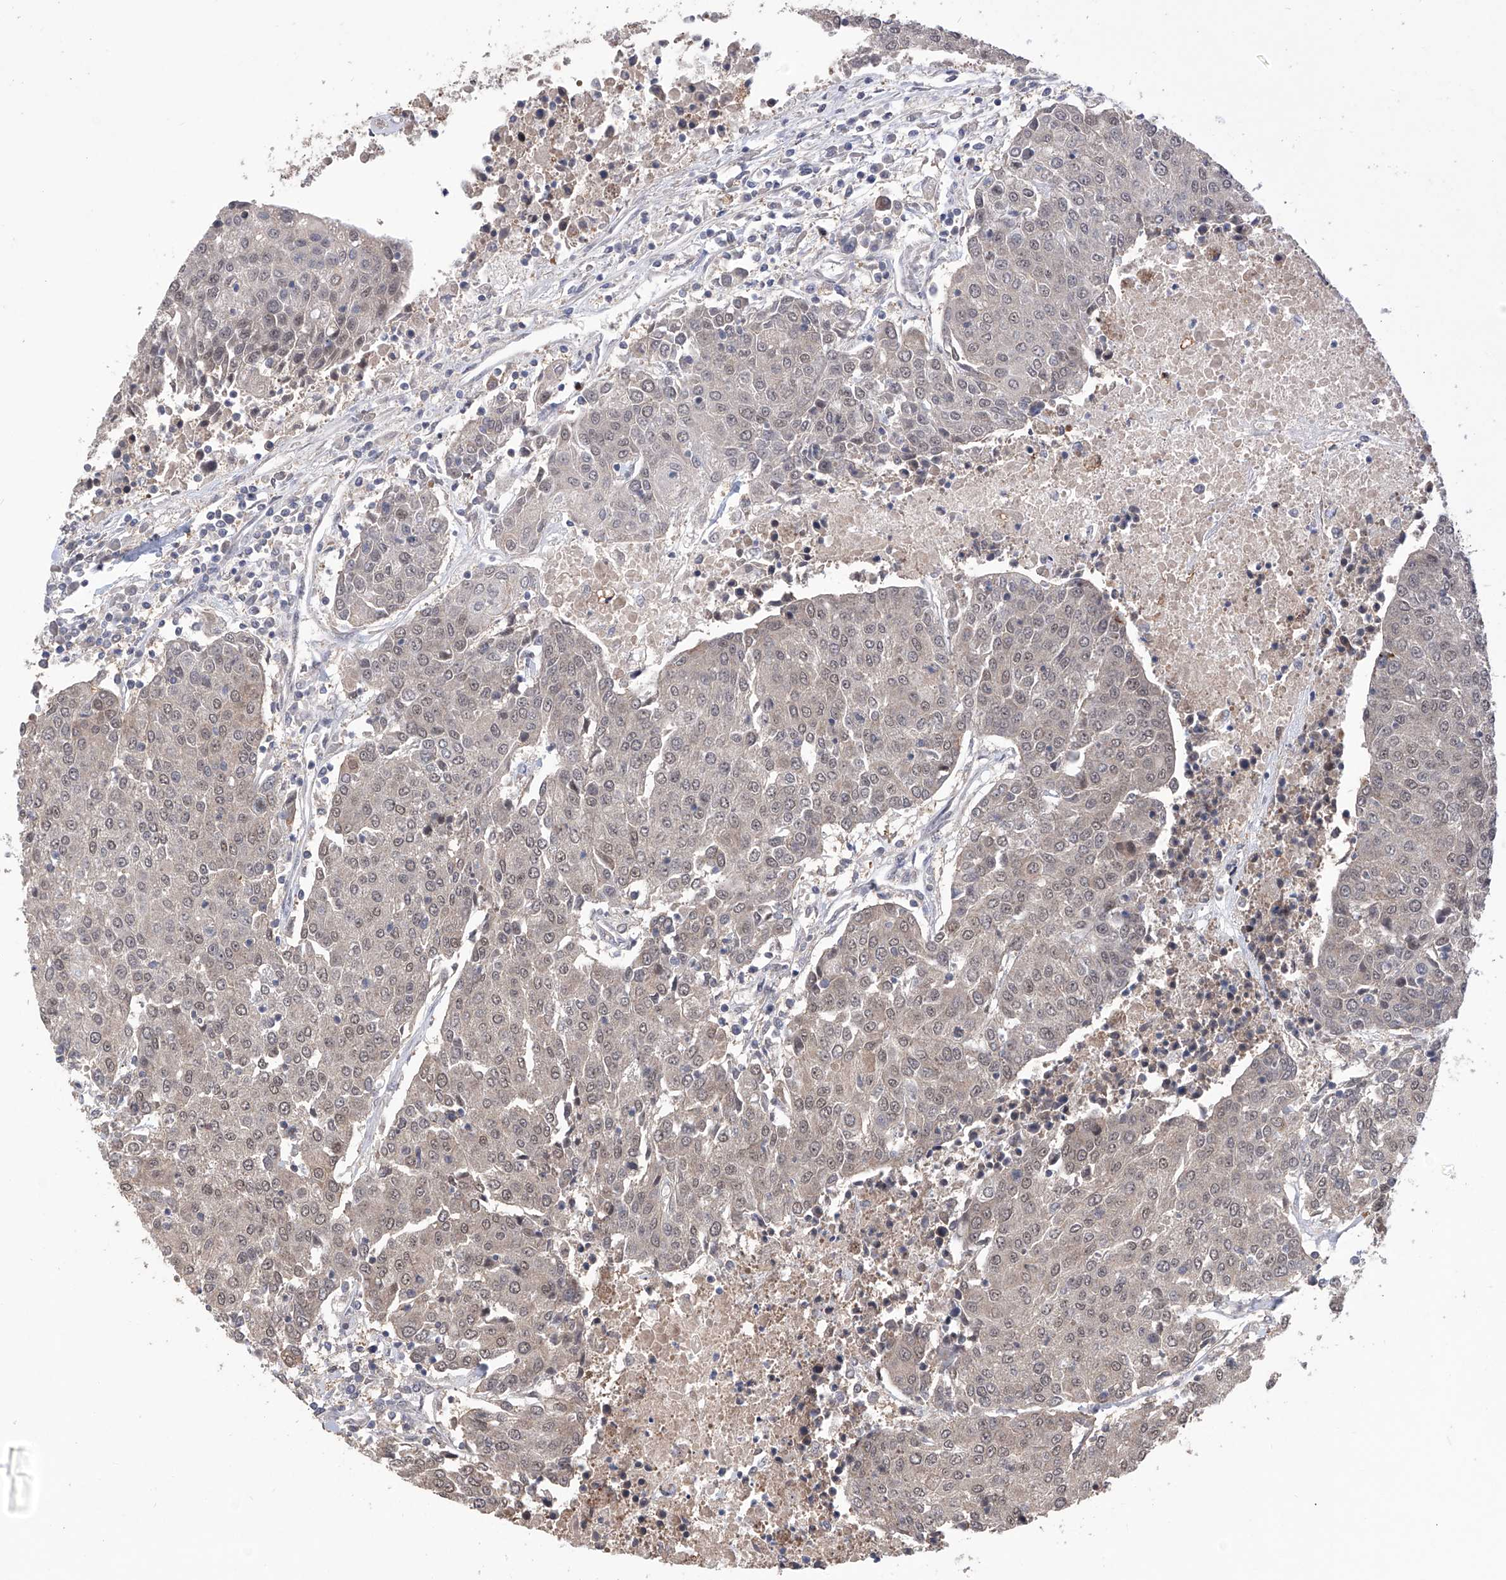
{"staining": {"intensity": "weak", "quantity": "25%-75%", "location": "nuclear"}, "tissue": "urothelial cancer", "cell_type": "Tumor cells", "image_type": "cancer", "snomed": [{"axis": "morphology", "description": "Urothelial carcinoma, High grade"}, {"axis": "topography", "description": "Urinary bladder"}], "caption": "An image of human high-grade urothelial carcinoma stained for a protein demonstrates weak nuclear brown staining in tumor cells.", "gene": "LYSMD4", "patient": {"sex": "female", "age": 85}}